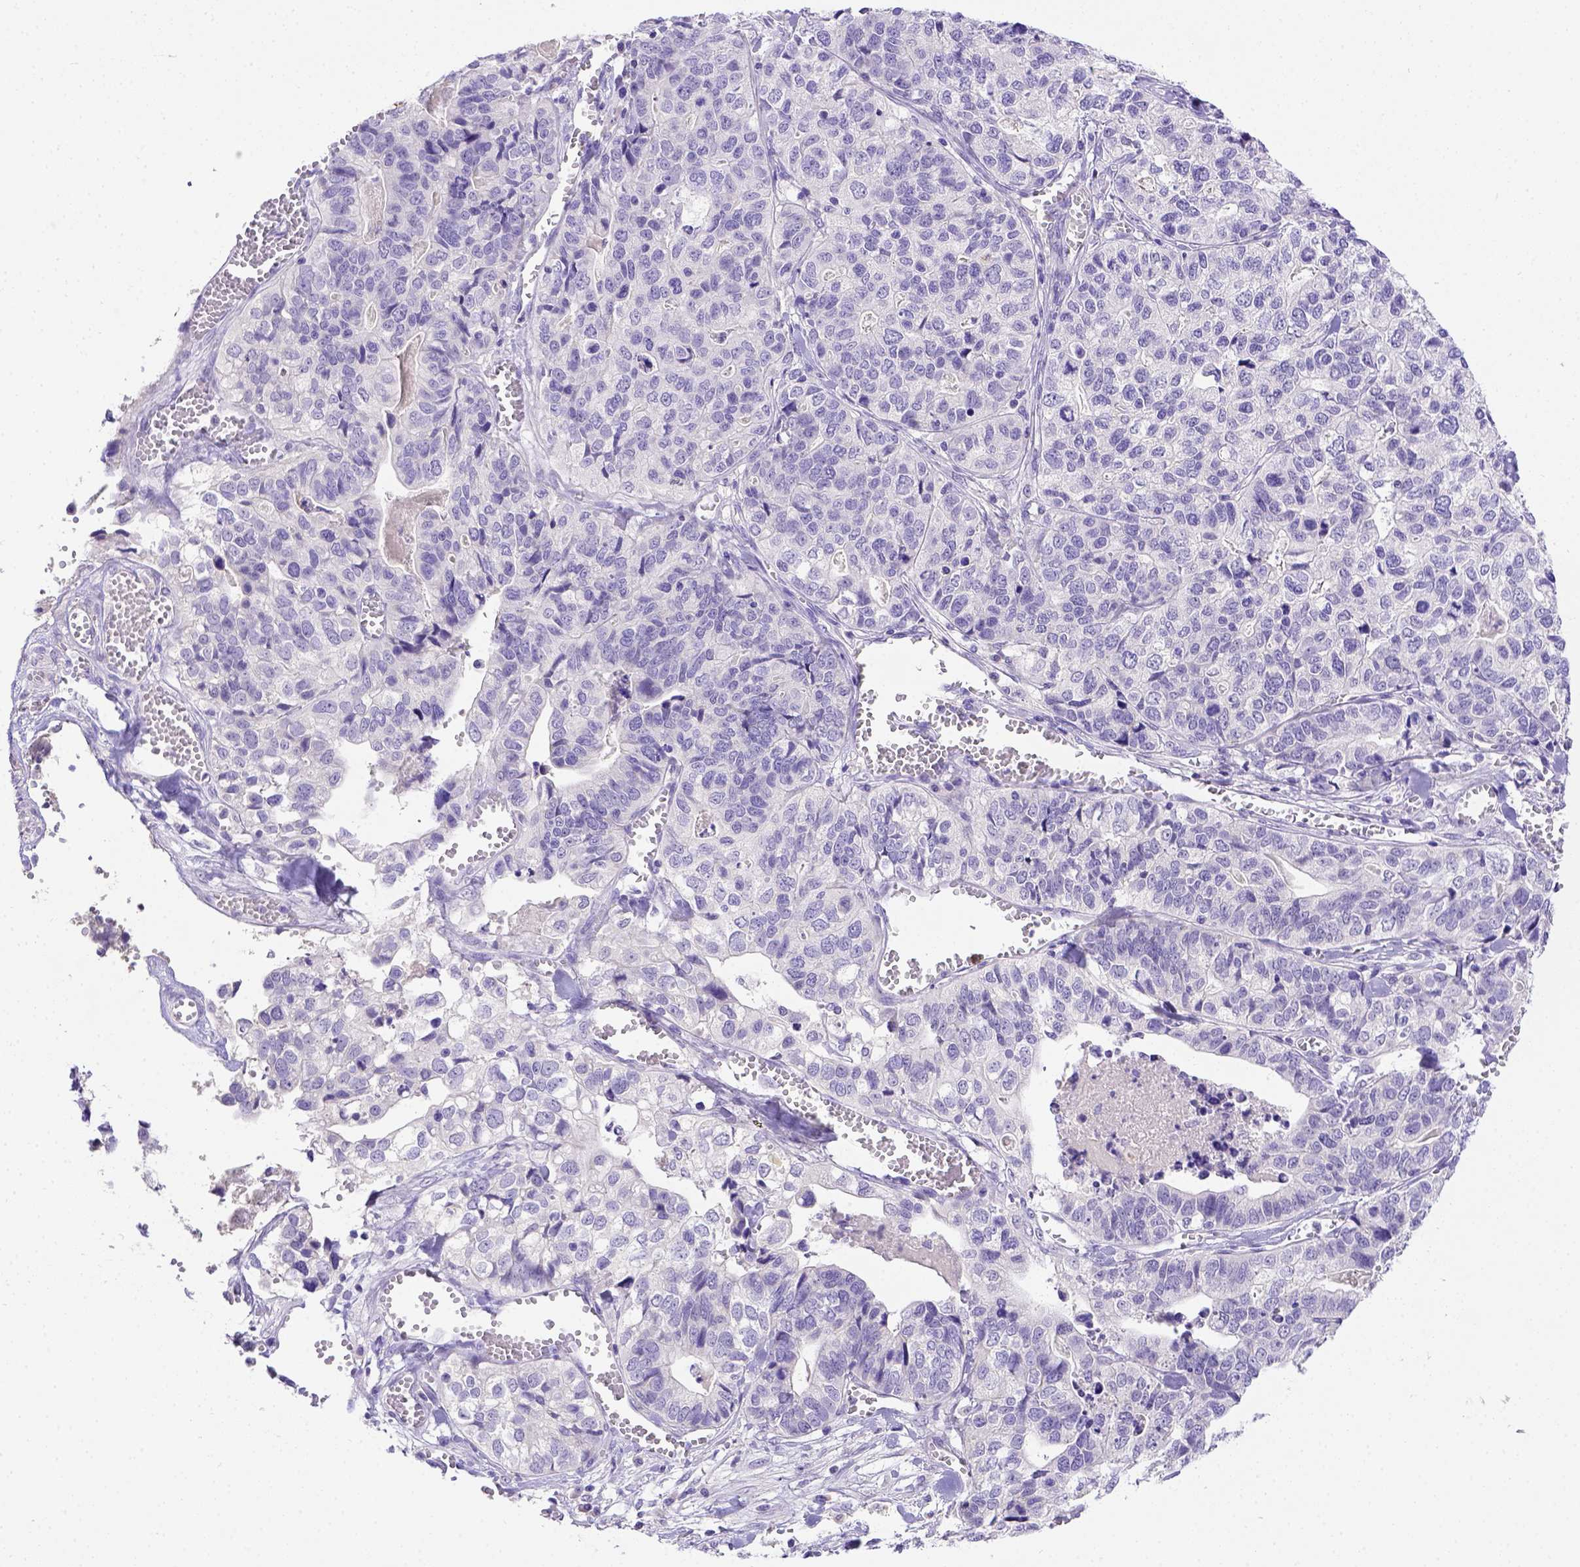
{"staining": {"intensity": "negative", "quantity": "none", "location": "none"}, "tissue": "stomach cancer", "cell_type": "Tumor cells", "image_type": "cancer", "snomed": [{"axis": "morphology", "description": "Adenocarcinoma, NOS"}, {"axis": "topography", "description": "Stomach, upper"}], "caption": "A photomicrograph of stomach cancer (adenocarcinoma) stained for a protein shows no brown staining in tumor cells. (DAB (3,3'-diaminobenzidine) IHC with hematoxylin counter stain).", "gene": "B3GAT1", "patient": {"sex": "female", "age": 67}}